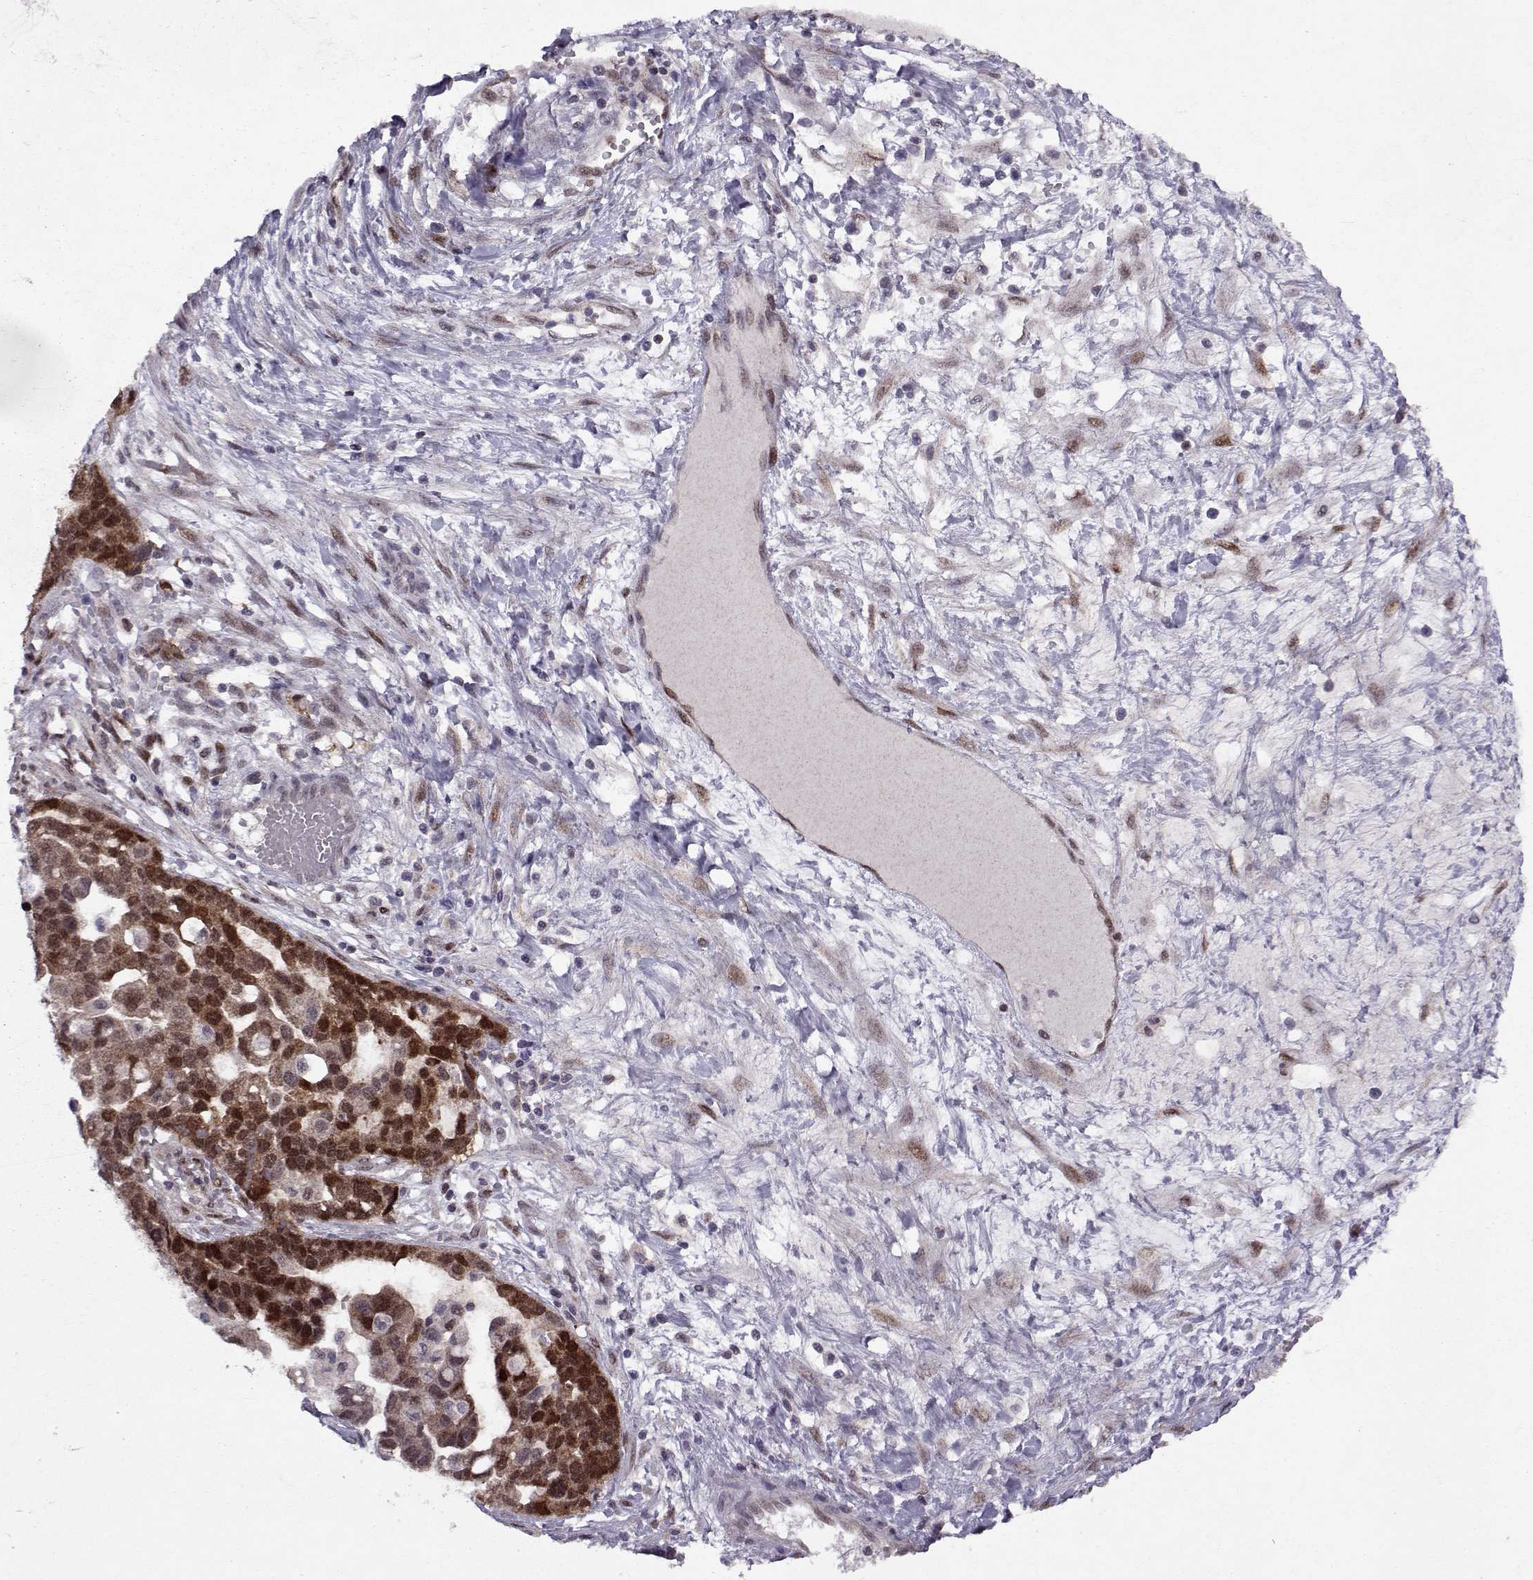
{"staining": {"intensity": "strong", "quantity": ">75%", "location": "cytoplasmic/membranous,nuclear"}, "tissue": "ovarian cancer", "cell_type": "Tumor cells", "image_type": "cancer", "snomed": [{"axis": "morphology", "description": "Cystadenocarcinoma, serous, NOS"}, {"axis": "topography", "description": "Ovary"}], "caption": "A brown stain labels strong cytoplasmic/membranous and nuclear positivity of a protein in ovarian cancer tumor cells.", "gene": "CDK4", "patient": {"sex": "female", "age": 54}}